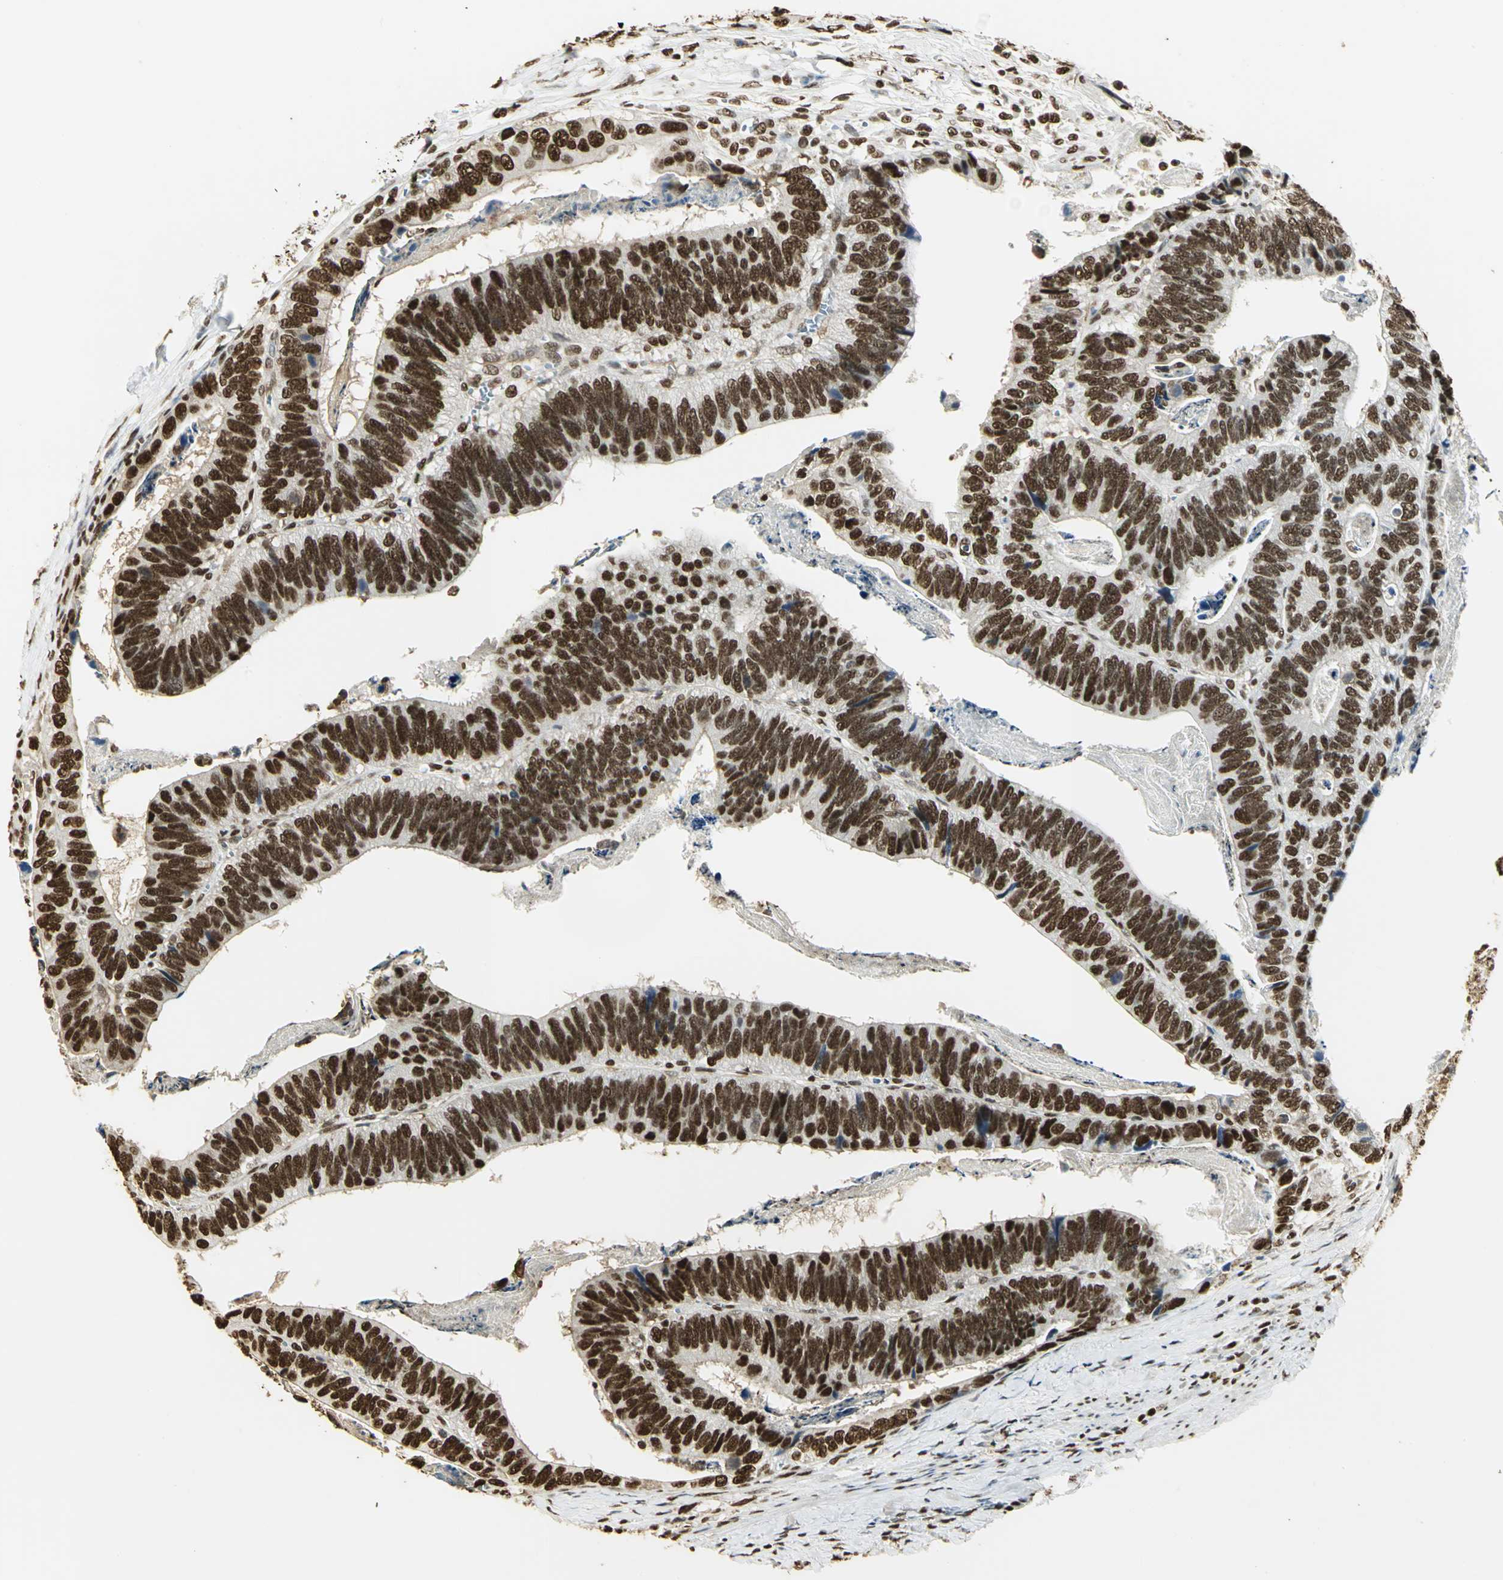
{"staining": {"intensity": "strong", "quantity": ">75%", "location": "nuclear"}, "tissue": "colorectal cancer", "cell_type": "Tumor cells", "image_type": "cancer", "snomed": [{"axis": "morphology", "description": "Adenocarcinoma, NOS"}, {"axis": "topography", "description": "Colon"}], "caption": "Colorectal cancer was stained to show a protein in brown. There is high levels of strong nuclear positivity in approximately >75% of tumor cells. Nuclei are stained in blue.", "gene": "SET", "patient": {"sex": "male", "age": 72}}